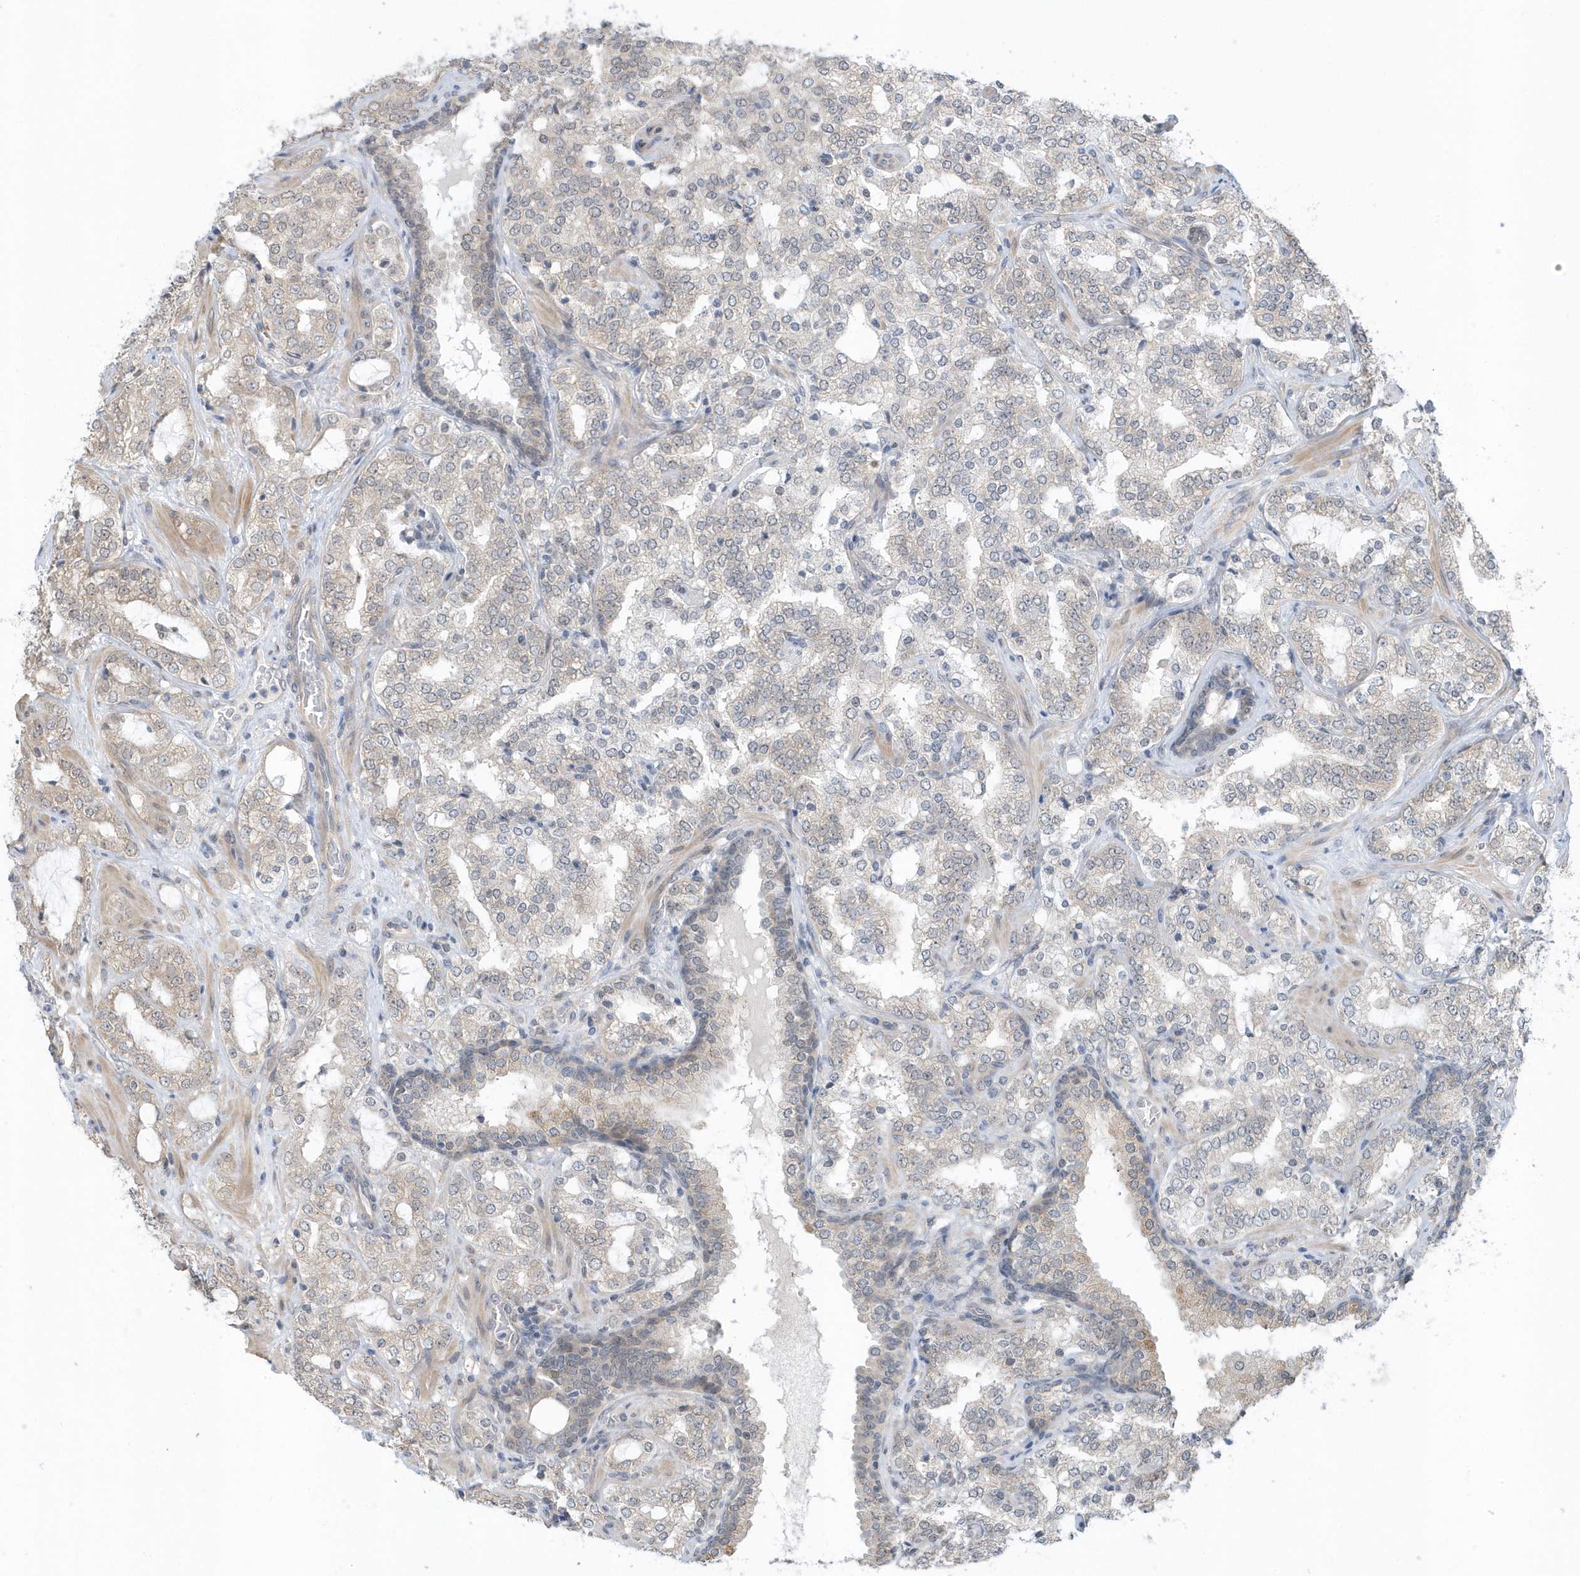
{"staining": {"intensity": "negative", "quantity": "none", "location": "none"}, "tissue": "prostate cancer", "cell_type": "Tumor cells", "image_type": "cancer", "snomed": [{"axis": "morphology", "description": "Adenocarcinoma, High grade"}, {"axis": "topography", "description": "Prostate"}], "caption": "High power microscopy micrograph of an immunohistochemistry (IHC) histopathology image of prostate cancer, revealing no significant positivity in tumor cells.", "gene": "USP53", "patient": {"sex": "male", "age": 64}}